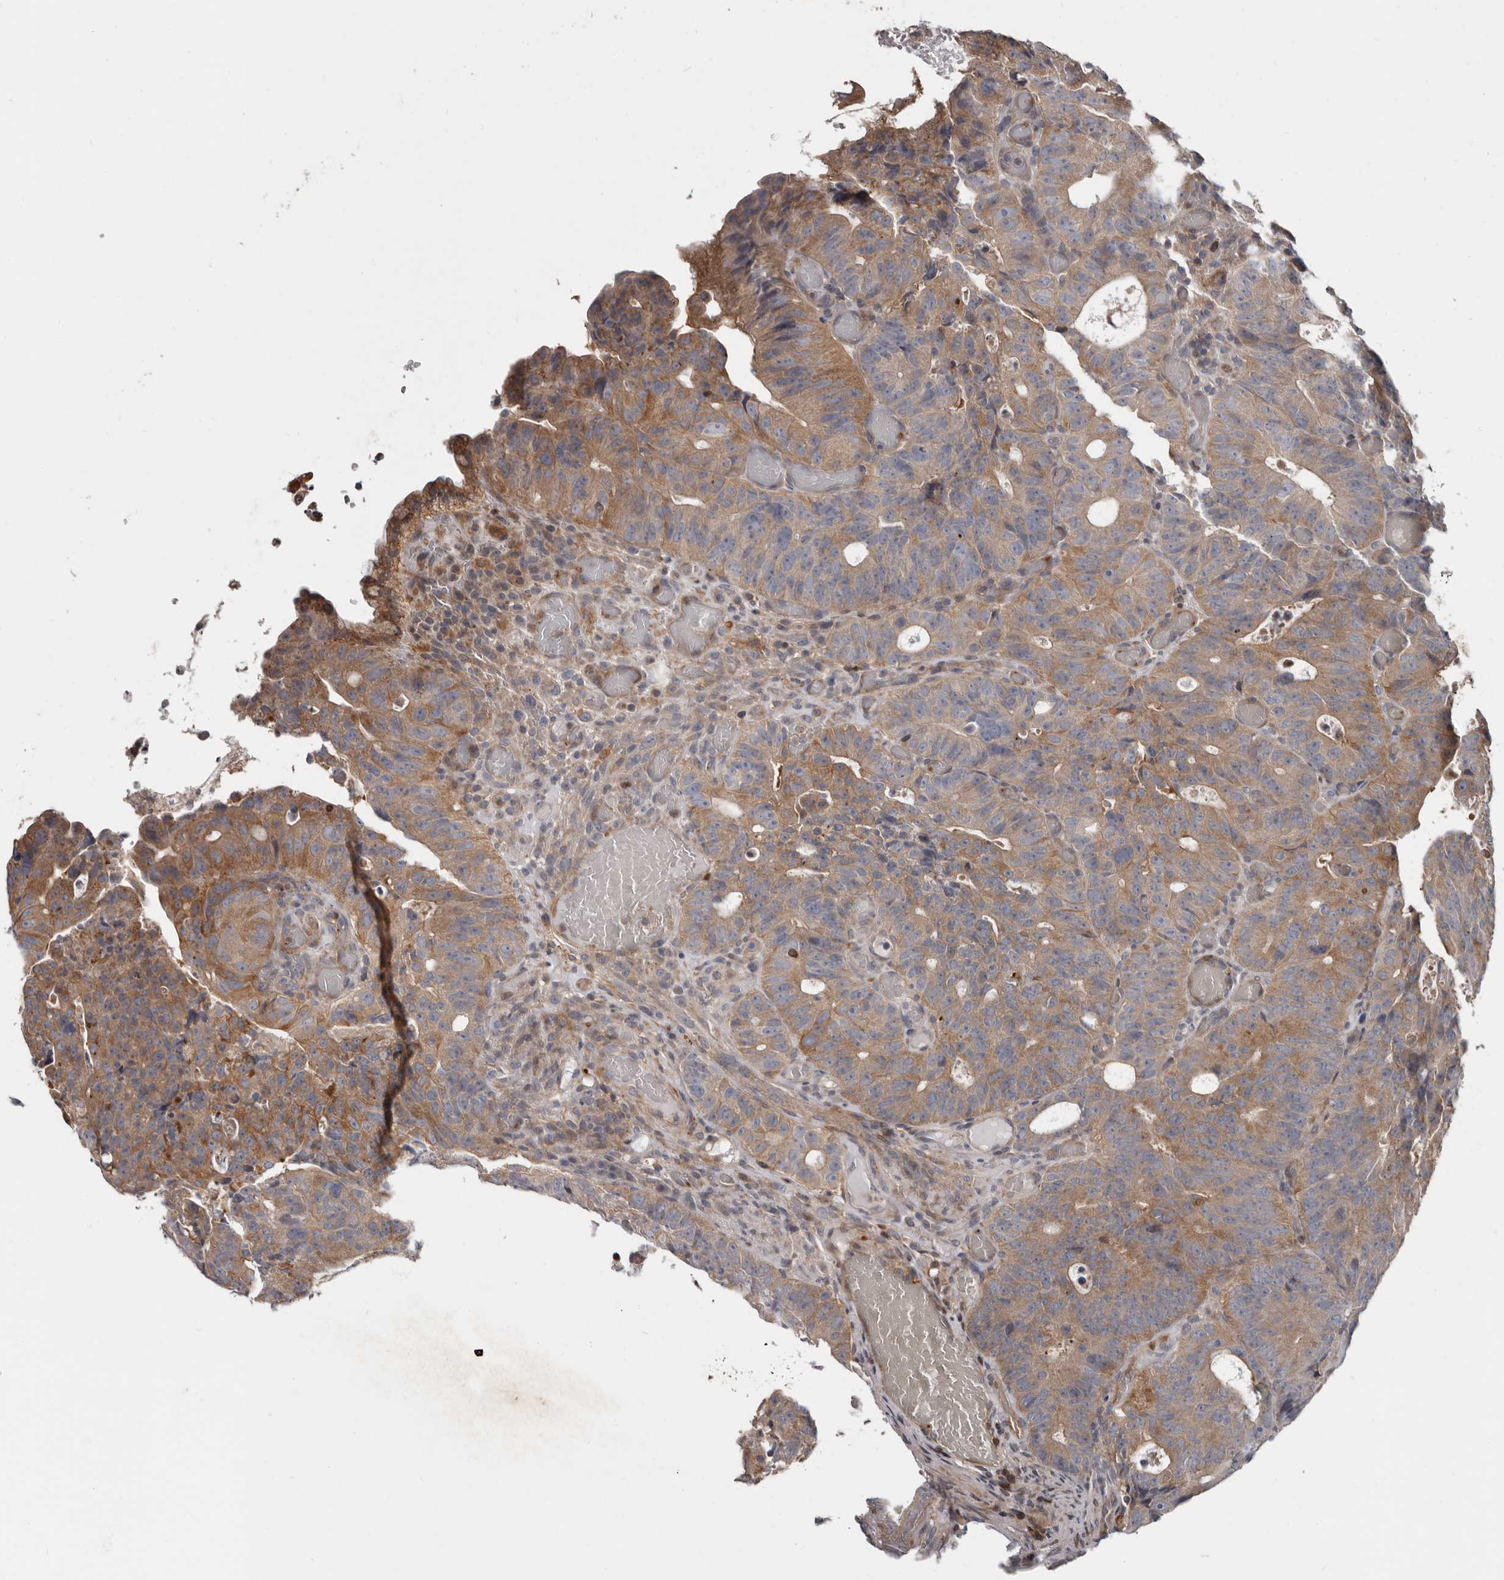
{"staining": {"intensity": "weak", "quantity": ">75%", "location": "cytoplasmic/membranous"}, "tissue": "colorectal cancer", "cell_type": "Tumor cells", "image_type": "cancer", "snomed": [{"axis": "morphology", "description": "Adenocarcinoma, NOS"}, {"axis": "topography", "description": "Colon"}], "caption": "A low amount of weak cytoplasmic/membranous positivity is appreciated in approximately >75% of tumor cells in colorectal cancer tissue.", "gene": "FGFR4", "patient": {"sex": "male", "age": 87}}